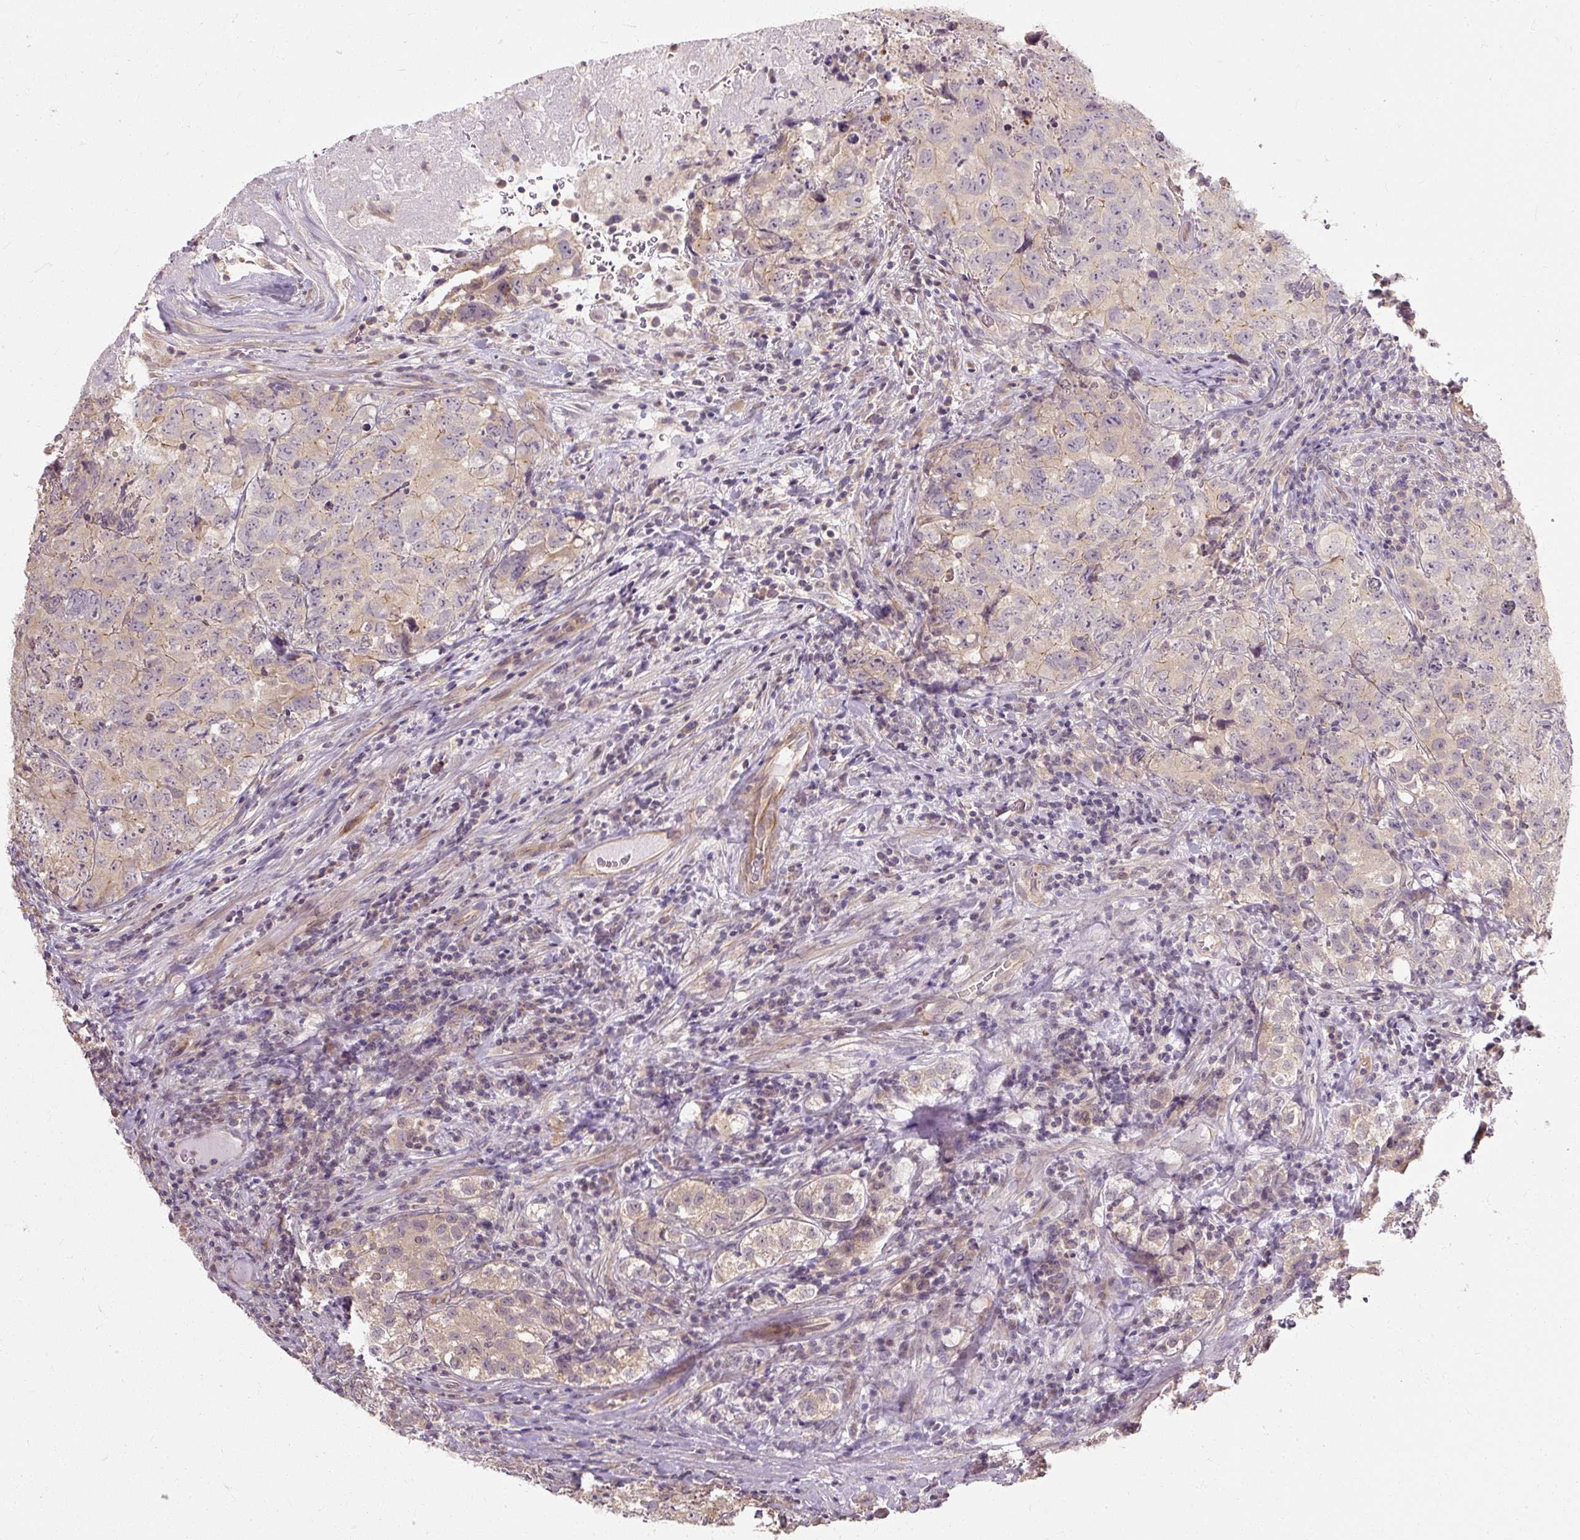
{"staining": {"intensity": "negative", "quantity": "none", "location": "none"}, "tissue": "testis cancer", "cell_type": "Tumor cells", "image_type": "cancer", "snomed": [{"axis": "morphology", "description": "Seminoma, NOS"}, {"axis": "morphology", "description": "Carcinoma, Embryonal, NOS"}, {"axis": "topography", "description": "Testis"}], "caption": "Immunohistochemistry of human testis cancer exhibits no positivity in tumor cells.", "gene": "RB1CC1", "patient": {"sex": "male", "age": 43}}